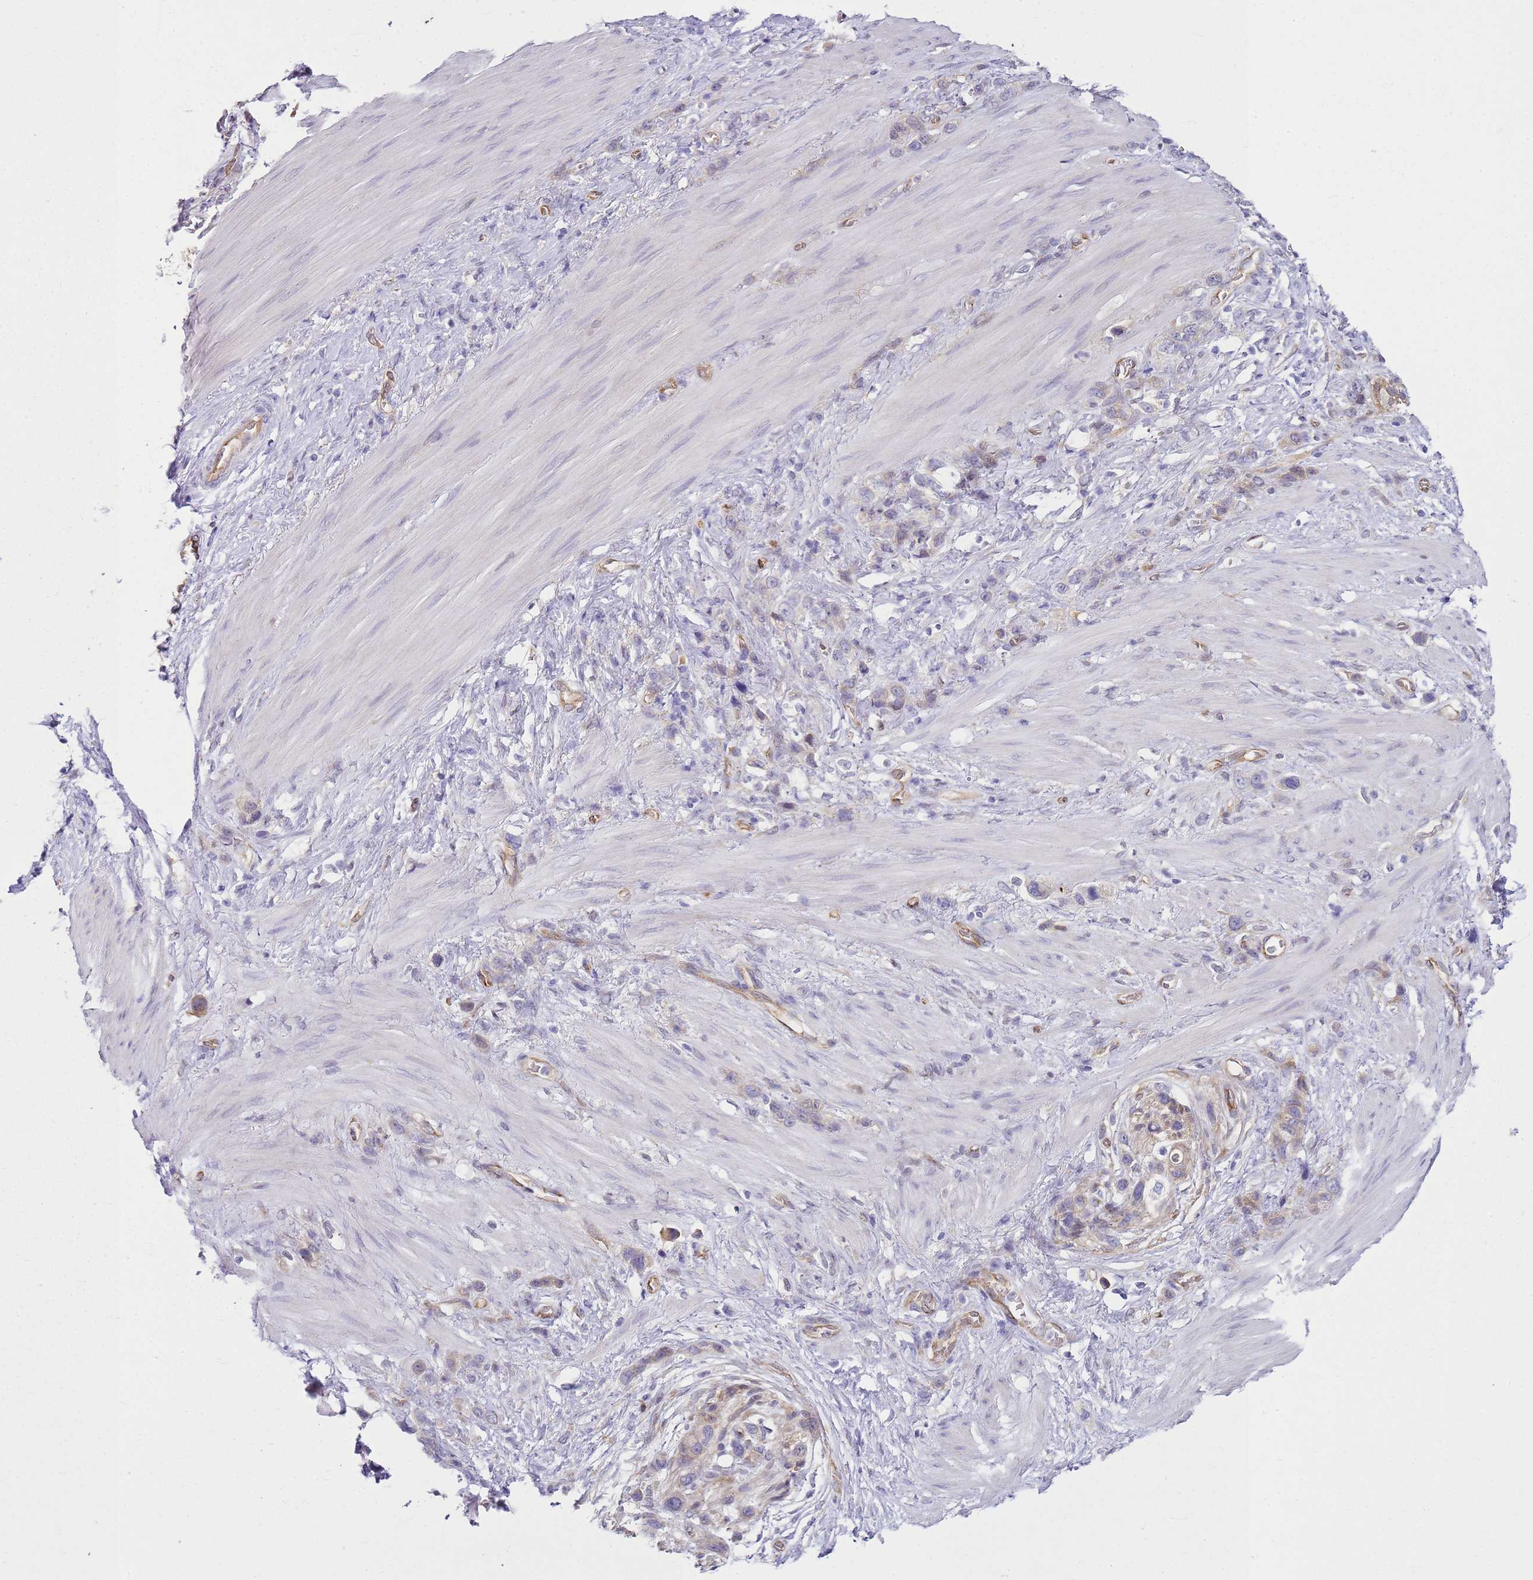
{"staining": {"intensity": "negative", "quantity": "none", "location": "none"}, "tissue": "stomach cancer", "cell_type": "Tumor cells", "image_type": "cancer", "snomed": [{"axis": "morphology", "description": "Adenocarcinoma, NOS"}, {"axis": "morphology", "description": "Adenocarcinoma, High grade"}, {"axis": "topography", "description": "Stomach, upper"}, {"axis": "topography", "description": "Stomach, lower"}], "caption": "Stomach cancer was stained to show a protein in brown. There is no significant staining in tumor cells. (IHC, brightfield microscopy, high magnification).", "gene": "YWHAE", "patient": {"sex": "female", "age": 65}}